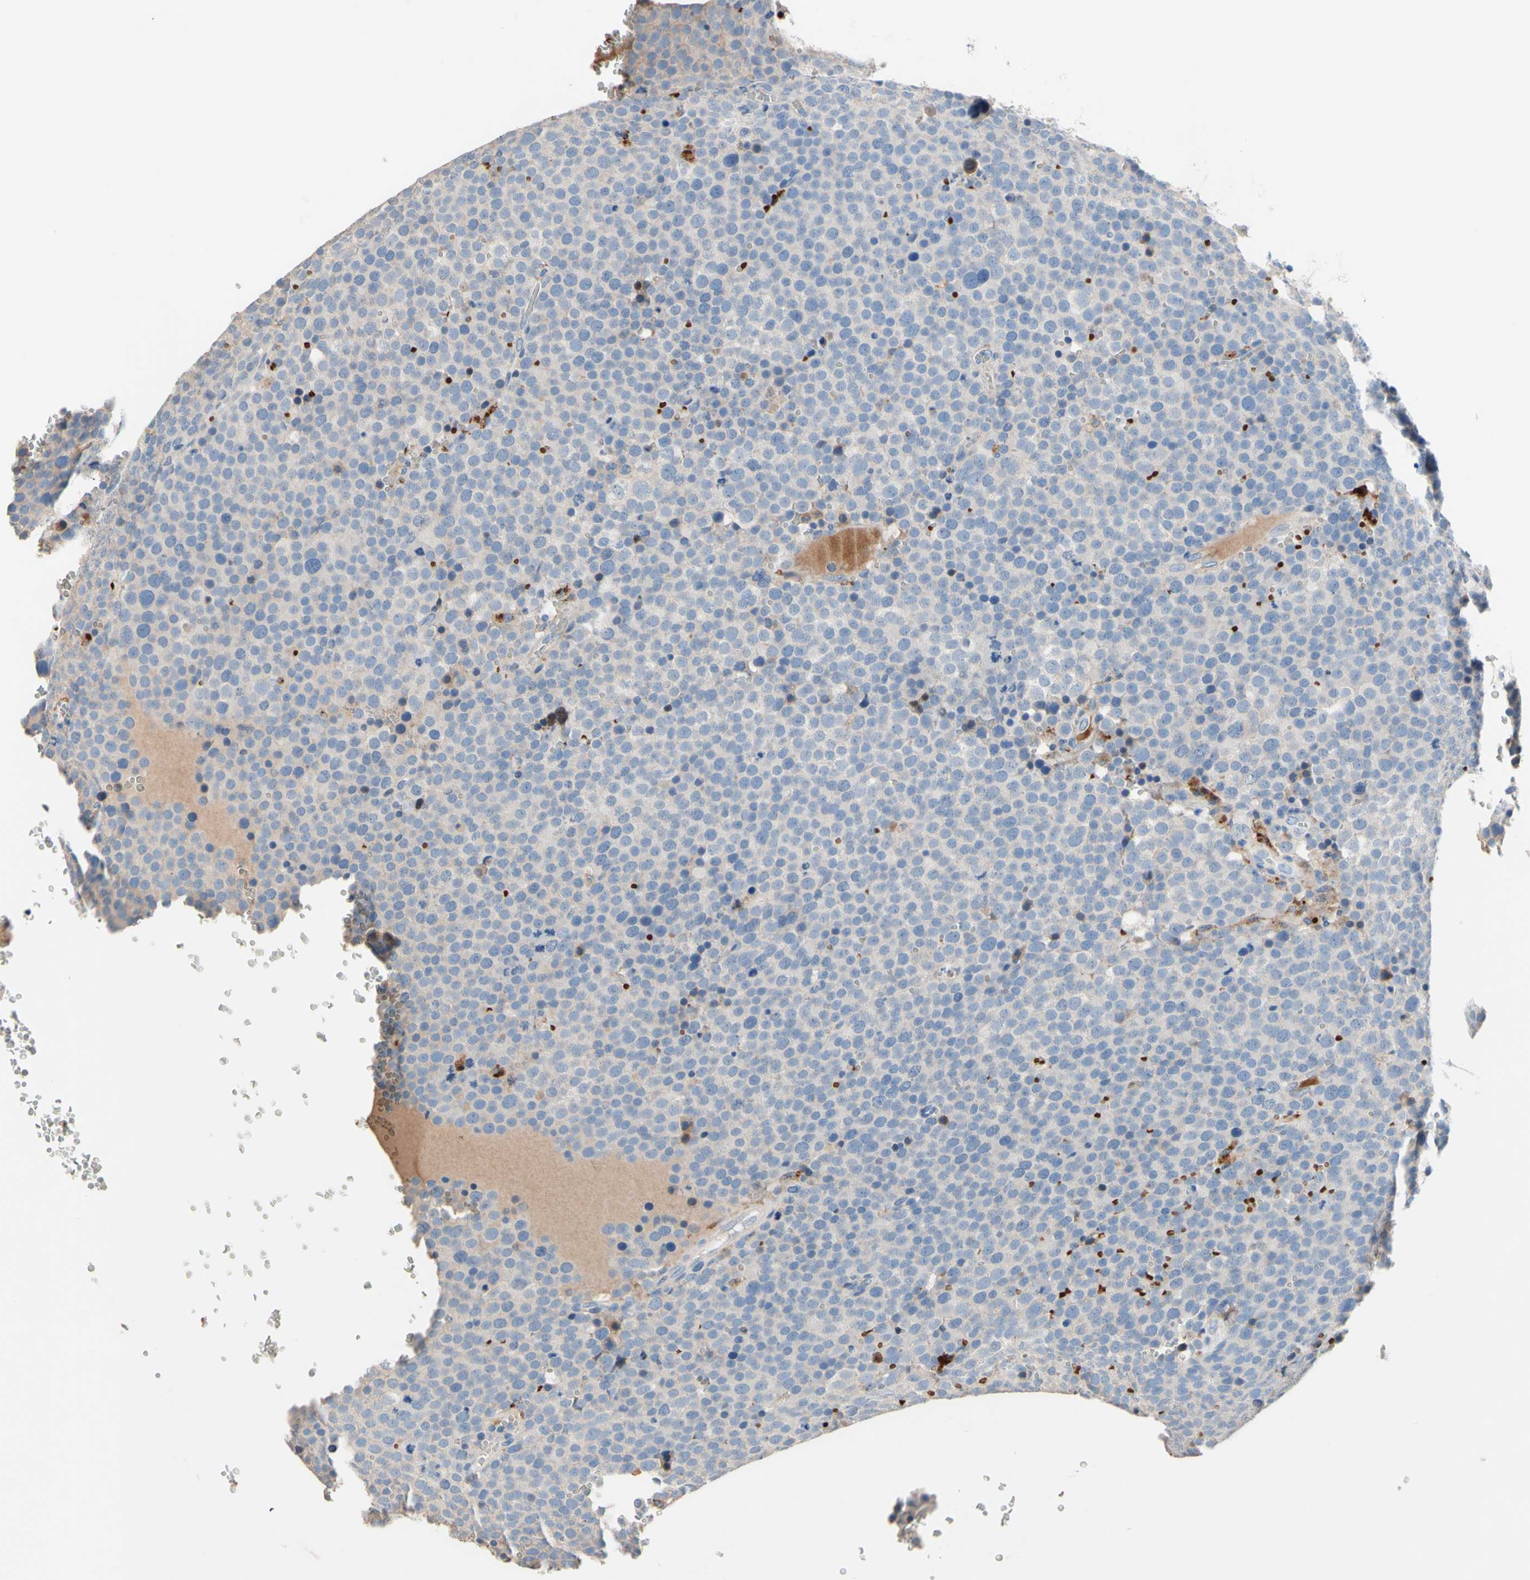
{"staining": {"intensity": "weak", "quantity": ">75%", "location": "cytoplasmic/membranous"}, "tissue": "testis cancer", "cell_type": "Tumor cells", "image_type": "cancer", "snomed": [{"axis": "morphology", "description": "Seminoma, NOS"}, {"axis": "topography", "description": "Testis"}], "caption": "Seminoma (testis) was stained to show a protein in brown. There is low levels of weak cytoplasmic/membranous staining in approximately >75% of tumor cells.", "gene": "CDON", "patient": {"sex": "male", "age": 71}}